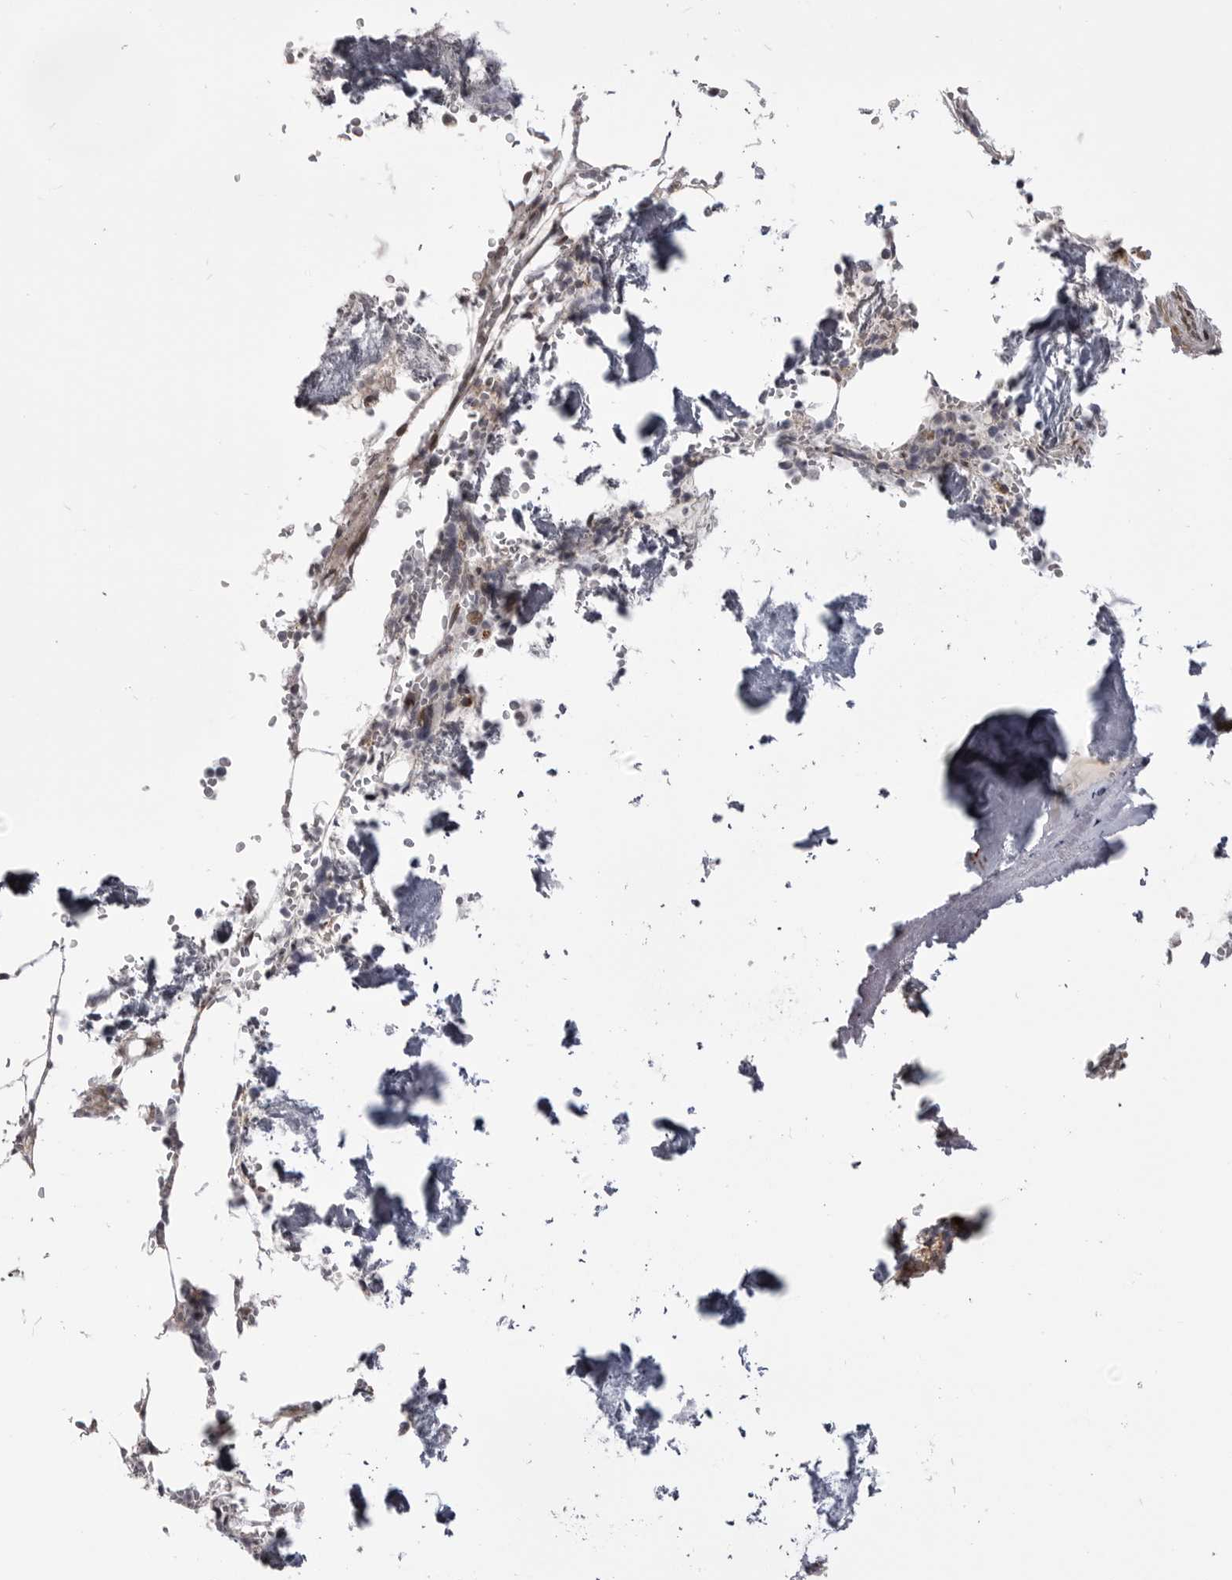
{"staining": {"intensity": "moderate", "quantity": "<25%", "location": "cytoplasmic/membranous"}, "tissue": "bone marrow", "cell_type": "Hematopoietic cells", "image_type": "normal", "snomed": [{"axis": "morphology", "description": "Normal tissue, NOS"}, {"axis": "topography", "description": "Bone marrow"}], "caption": "Bone marrow stained with immunohistochemistry demonstrates moderate cytoplasmic/membranous positivity in about <25% of hematopoietic cells.", "gene": "TMPRSS11F", "patient": {"sex": "male", "age": 70}}